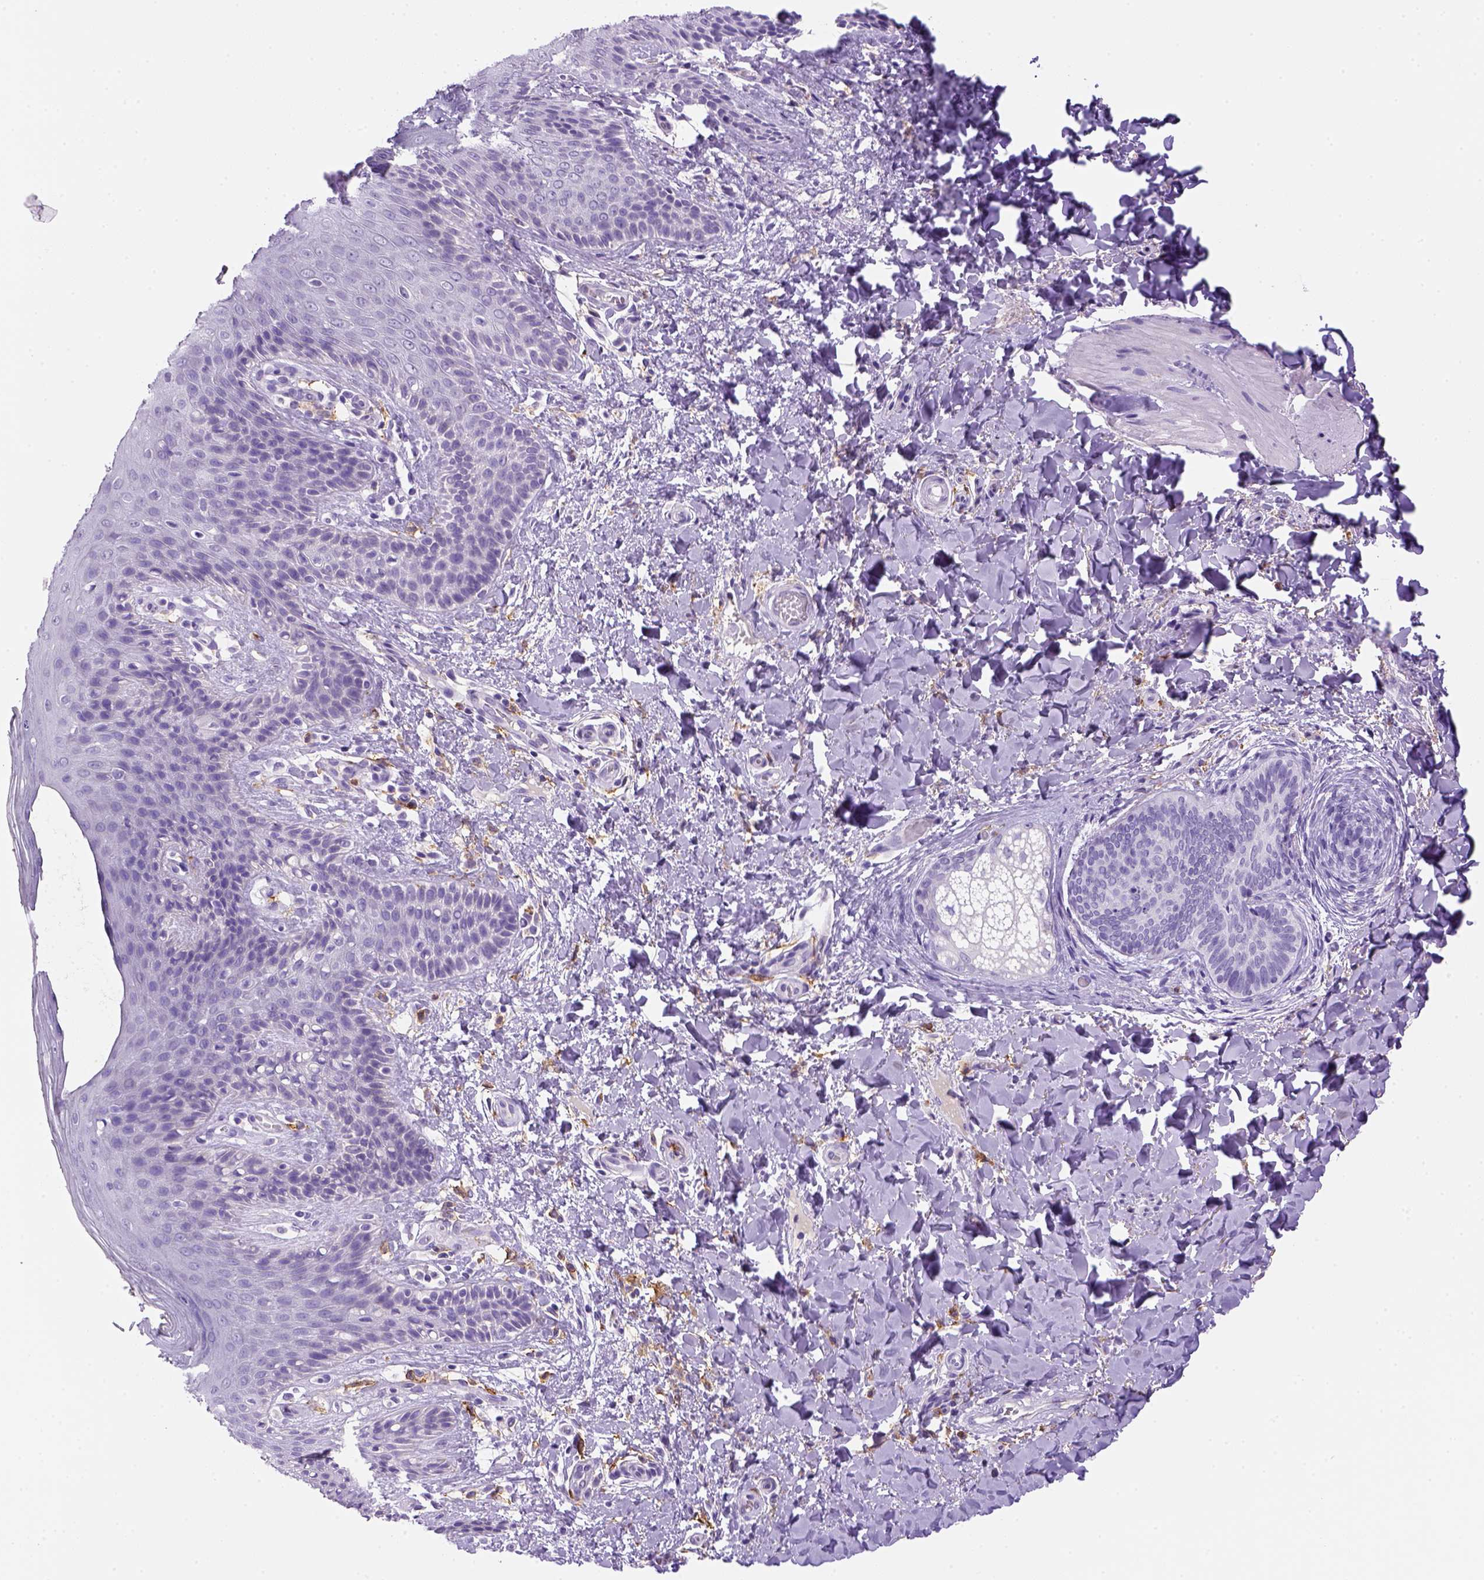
{"staining": {"intensity": "negative", "quantity": "none", "location": "none"}, "tissue": "skin", "cell_type": "Epidermal cells", "image_type": "normal", "snomed": [{"axis": "morphology", "description": "Normal tissue, NOS"}, {"axis": "topography", "description": "Anal"}], "caption": "Immunohistochemical staining of normal human skin exhibits no significant staining in epidermal cells. The staining was performed using DAB to visualize the protein expression in brown, while the nuclei were stained in blue with hematoxylin (Magnification: 20x).", "gene": "CD14", "patient": {"sex": "male", "age": 36}}